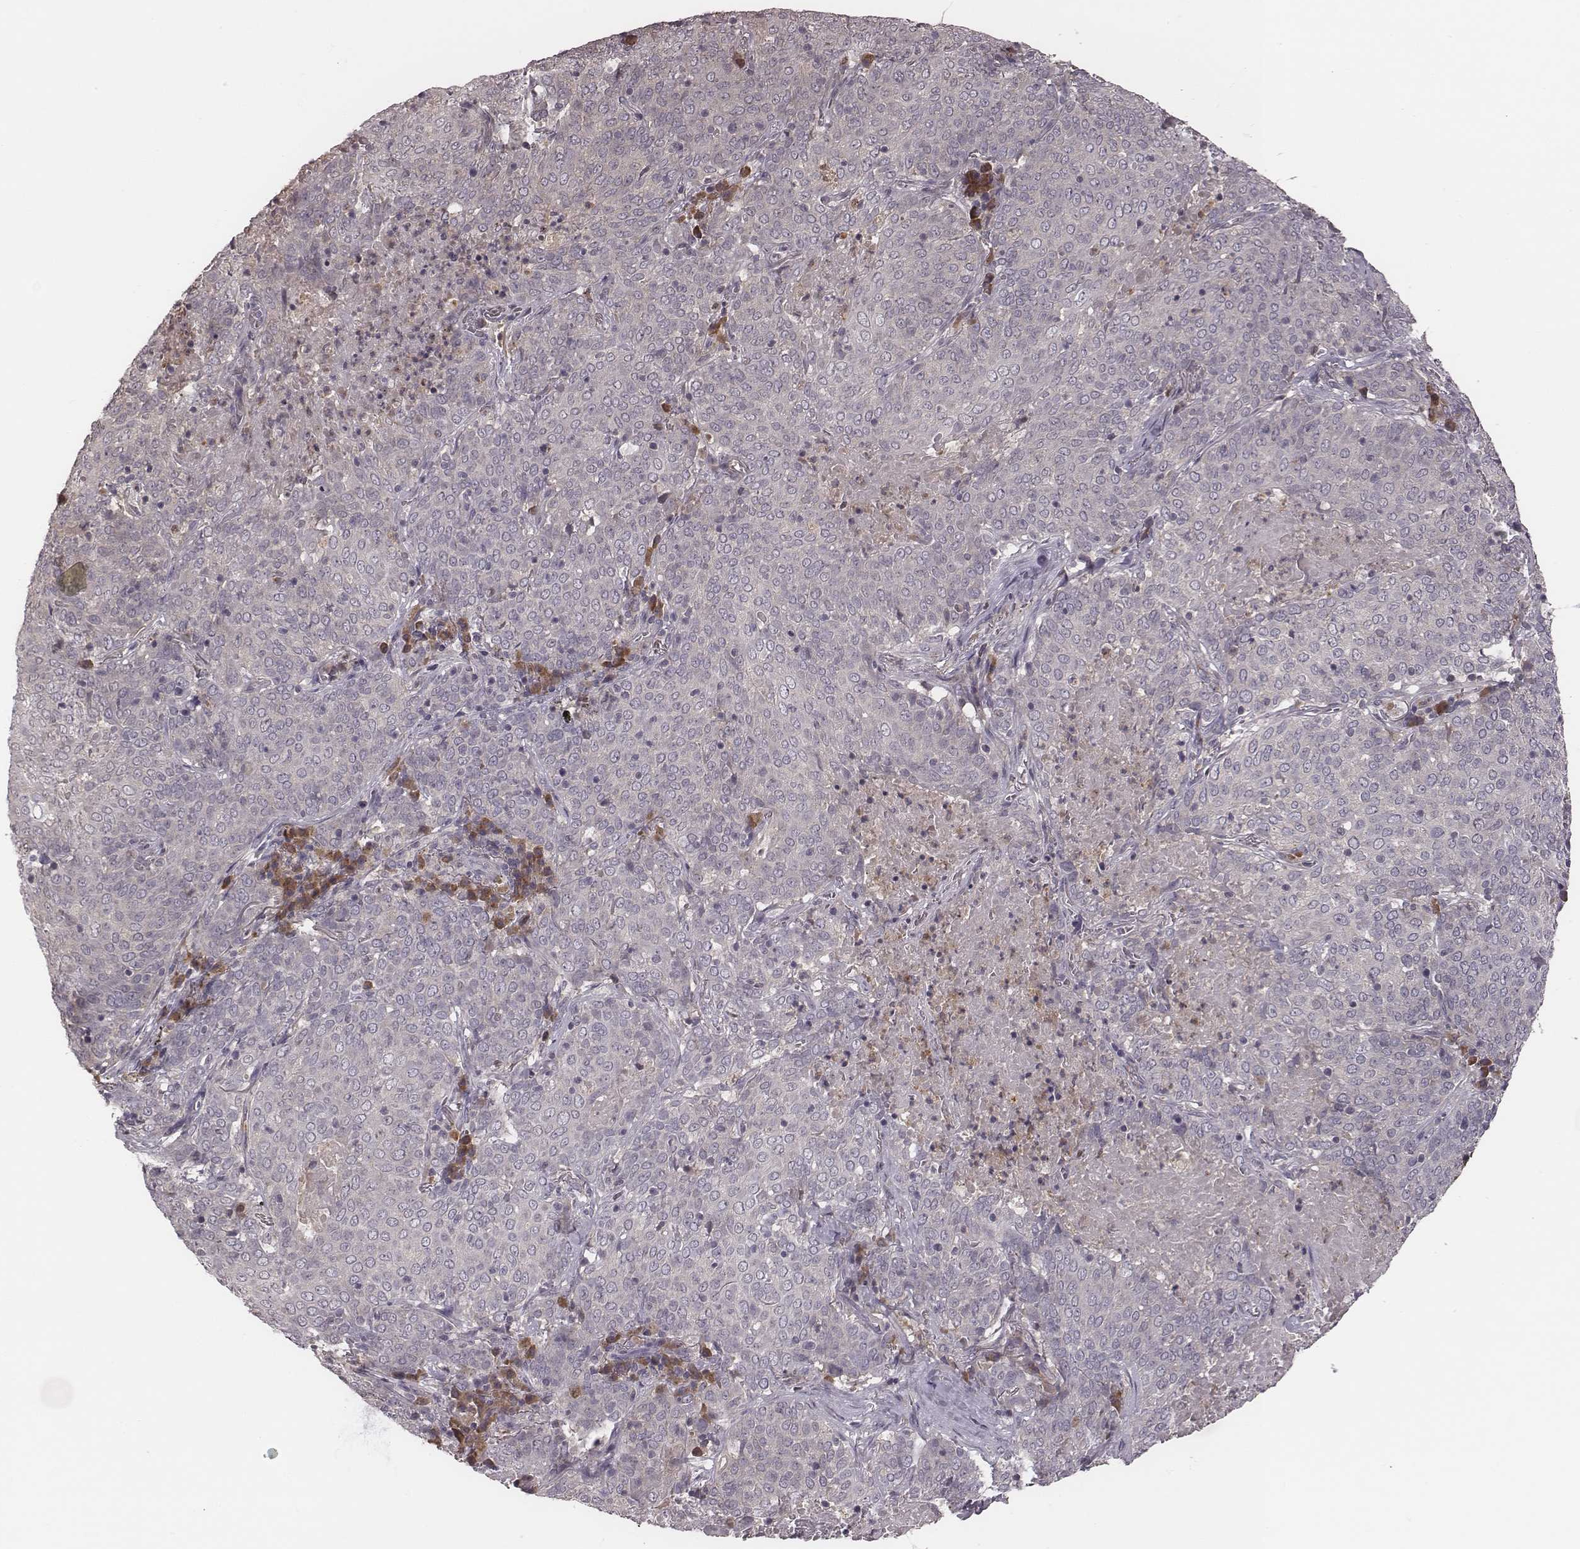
{"staining": {"intensity": "negative", "quantity": "none", "location": "none"}, "tissue": "lung cancer", "cell_type": "Tumor cells", "image_type": "cancer", "snomed": [{"axis": "morphology", "description": "Squamous cell carcinoma, NOS"}, {"axis": "topography", "description": "Lung"}], "caption": "Lung squamous cell carcinoma was stained to show a protein in brown. There is no significant expression in tumor cells.", "gene": "P2RX5", "patient": {"sex": "male", "age": 82}}